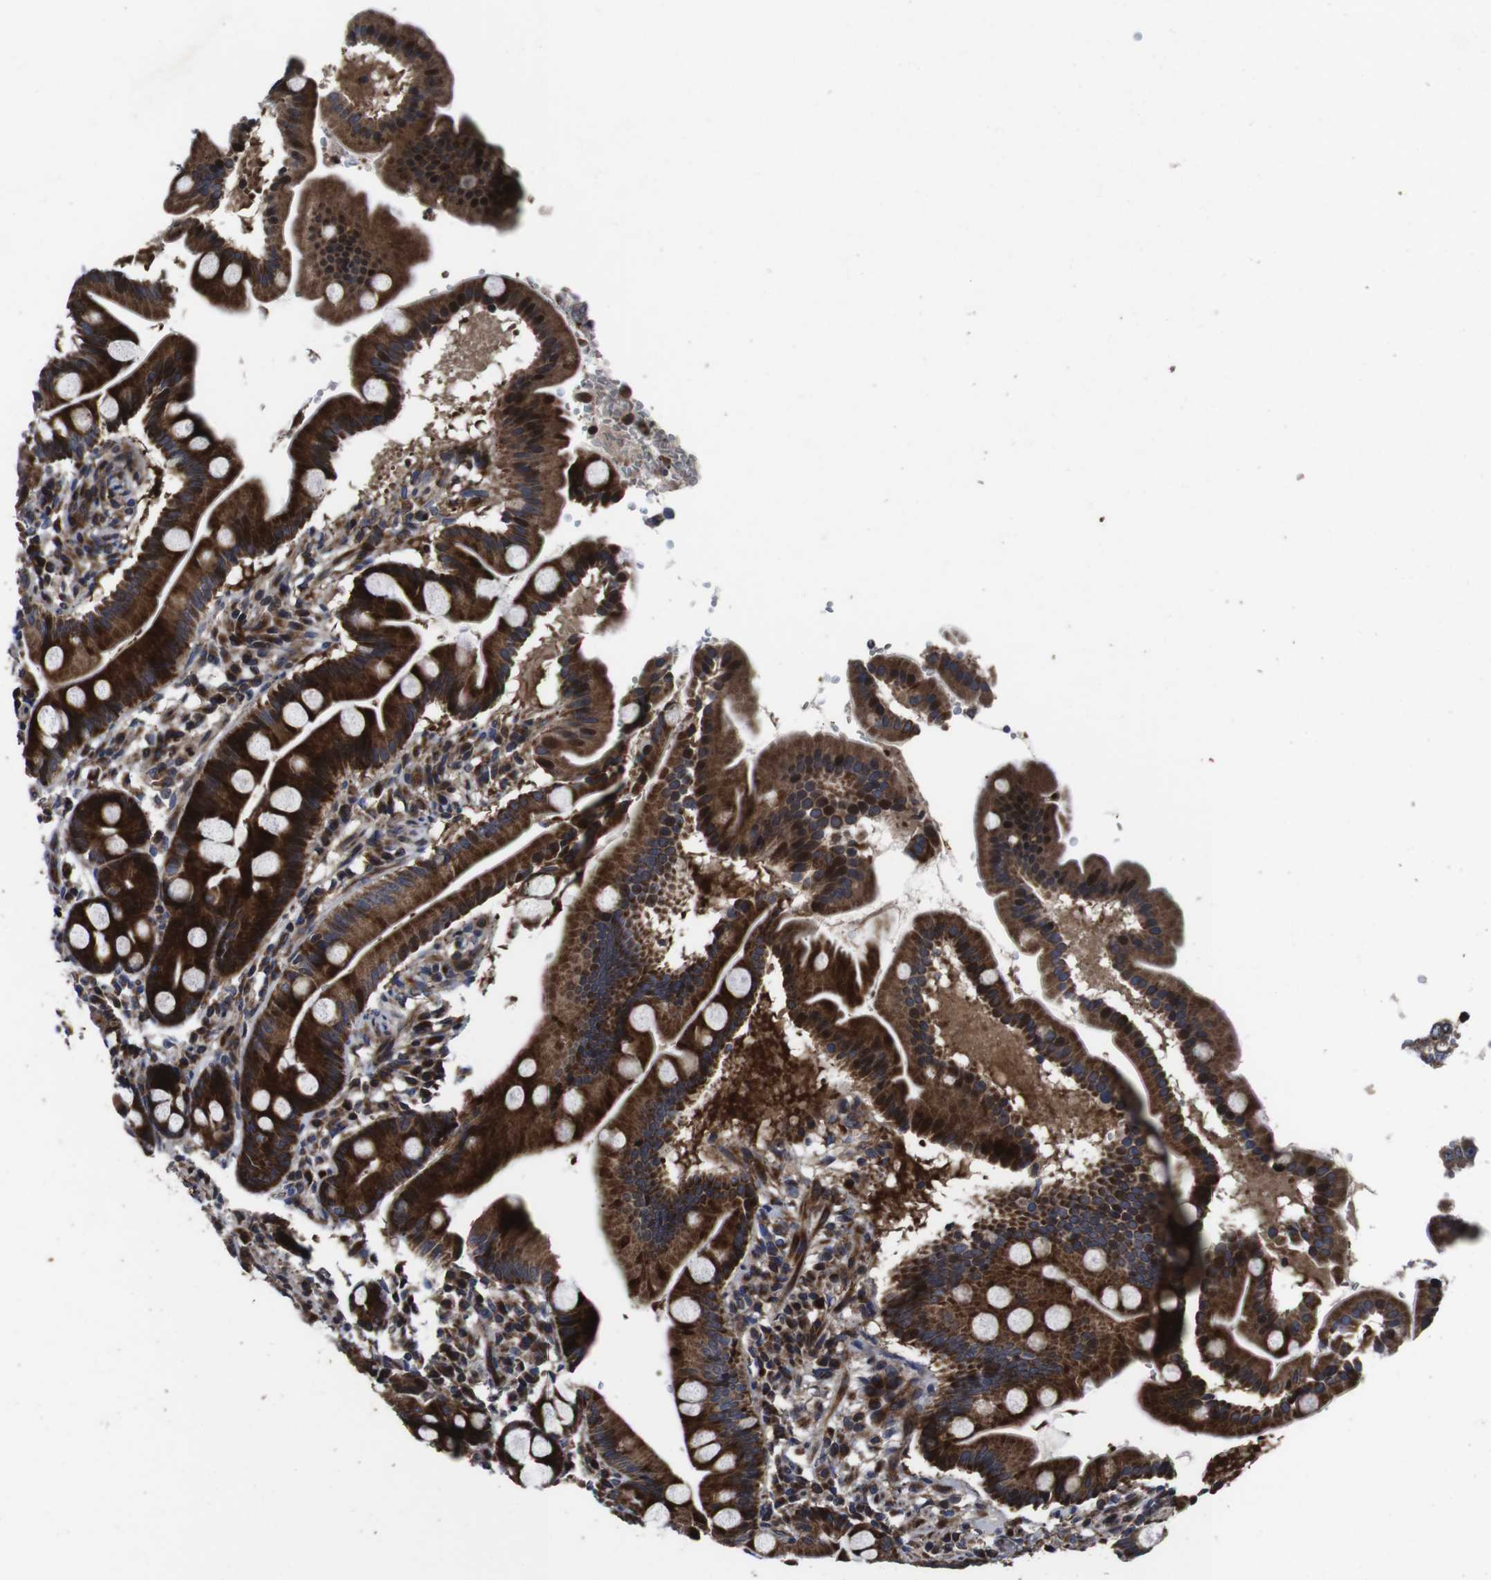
{"staining": {"intensity": "strong", "quantity": ">75%", "location": "cytoplasmic/membranous,nuclear"}, "tissue": "duodenum", "cell_type": "Glandular cells", "image_type": "normal", "snomed": [{"axis": "morphology", "description": "Normal tissue, NOS"}, {"axis": "topography", "description": "Duodenum"}], "caption": "Protein expression analysis of unremarkable human duodenum reveals strong cytoplasmic/membranous,nuclear expression in about >75% of glandular cells. (DAB = brown stain, brightfield microscopy at high magnification).", "gene": "SMYD3", "patient": {"sex": "male", "age": 50}}